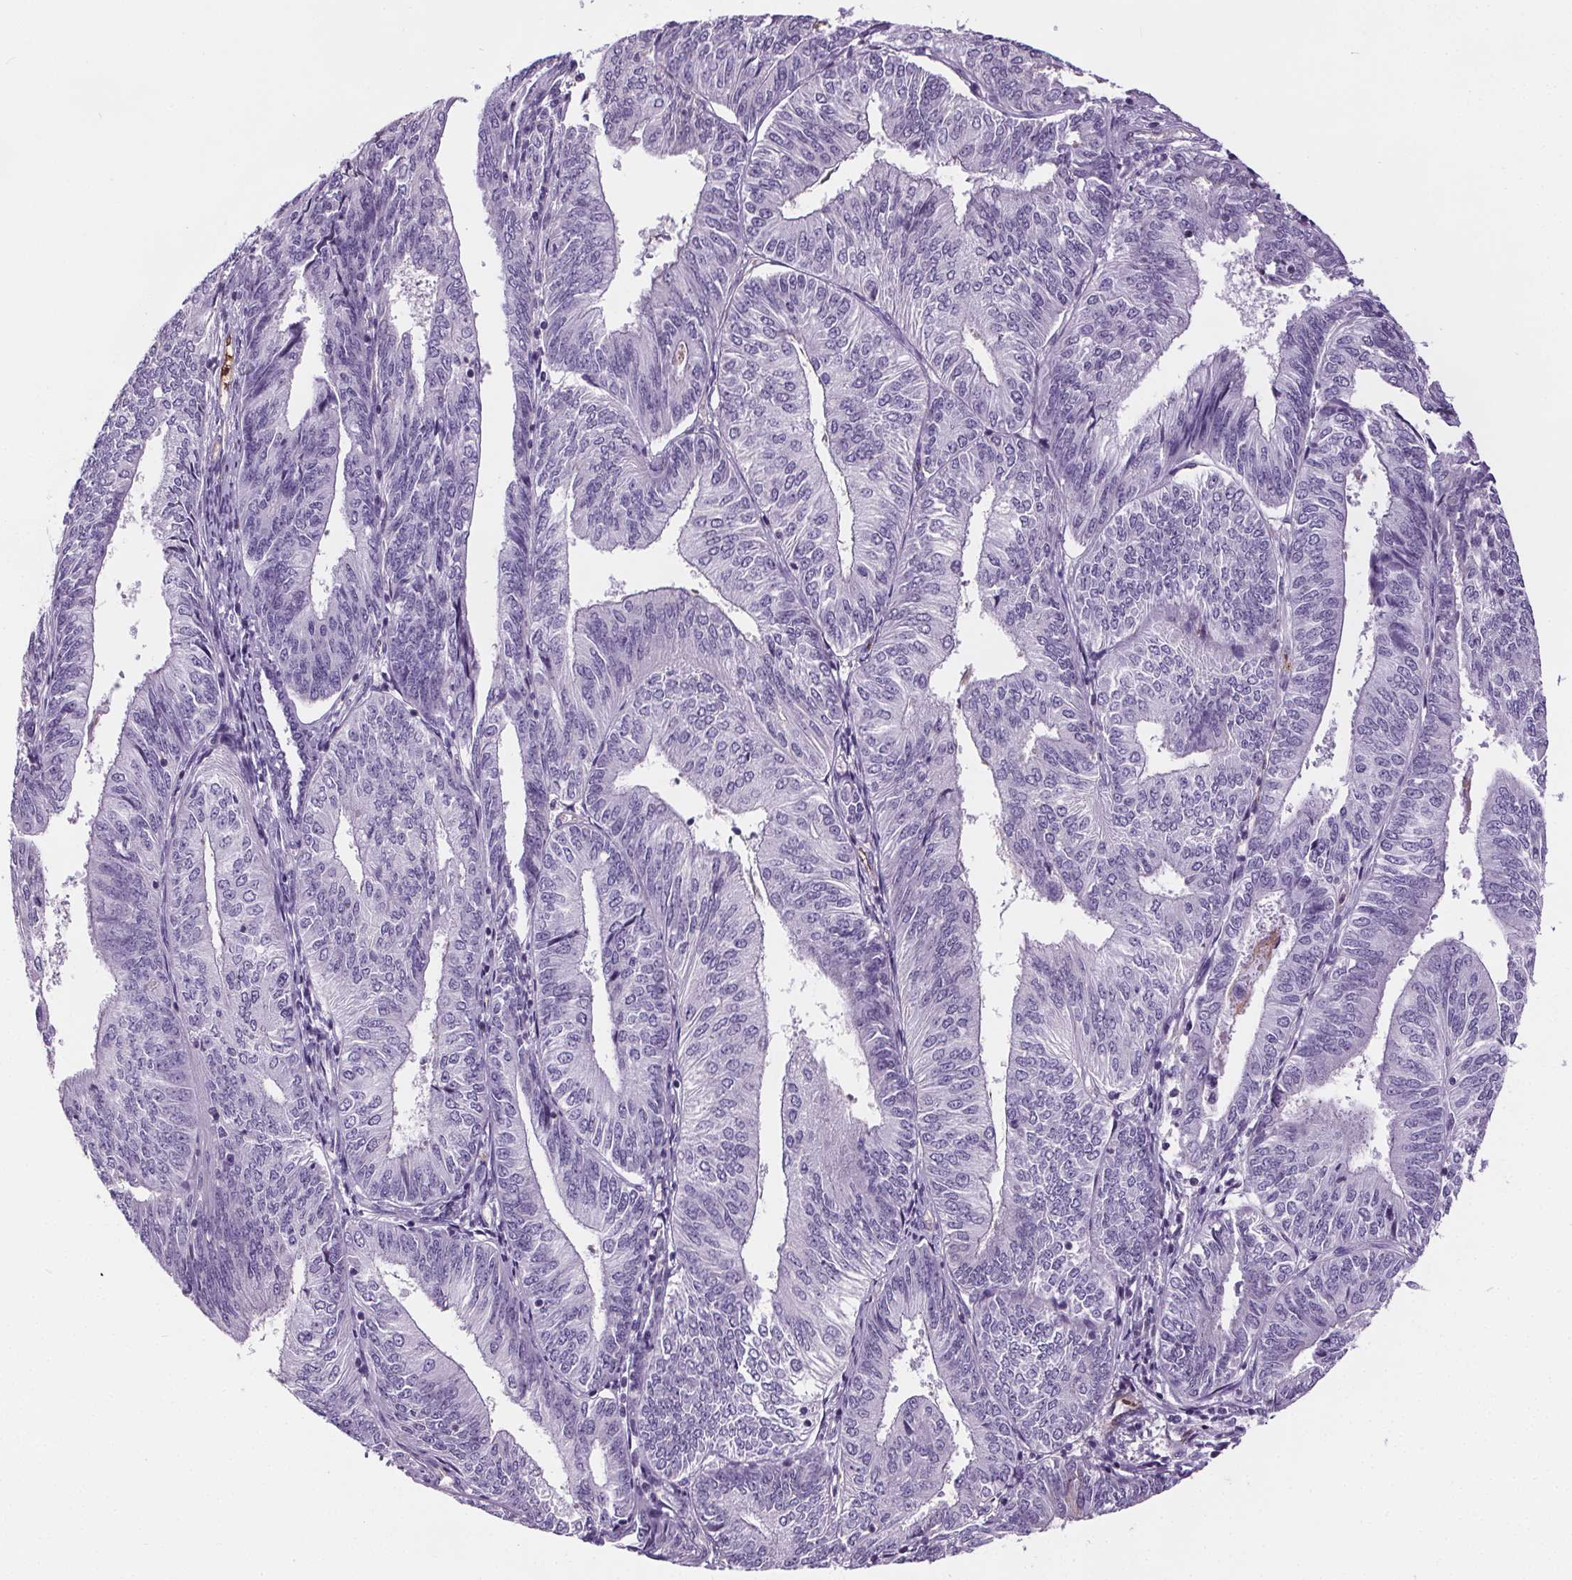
{"staining": {"intensity": "negative", "quantity": "none", "location": "none"}, "tissue": "endometrial cancer", "cell_type": "Tumor cells", "image_type": "cancer", "snomed": [{"axis": "morphology", "description": "Adenocarcinoma, NOS"}, {"axis": "topography", "description": "Endometrium"}], "caption": "This is an IHC histopathology image of endometrial adenocarcinoma. There is no positivity in tumor cells.", "gene": "CD5L", "patient": {"sex": "female", "age": 58}}